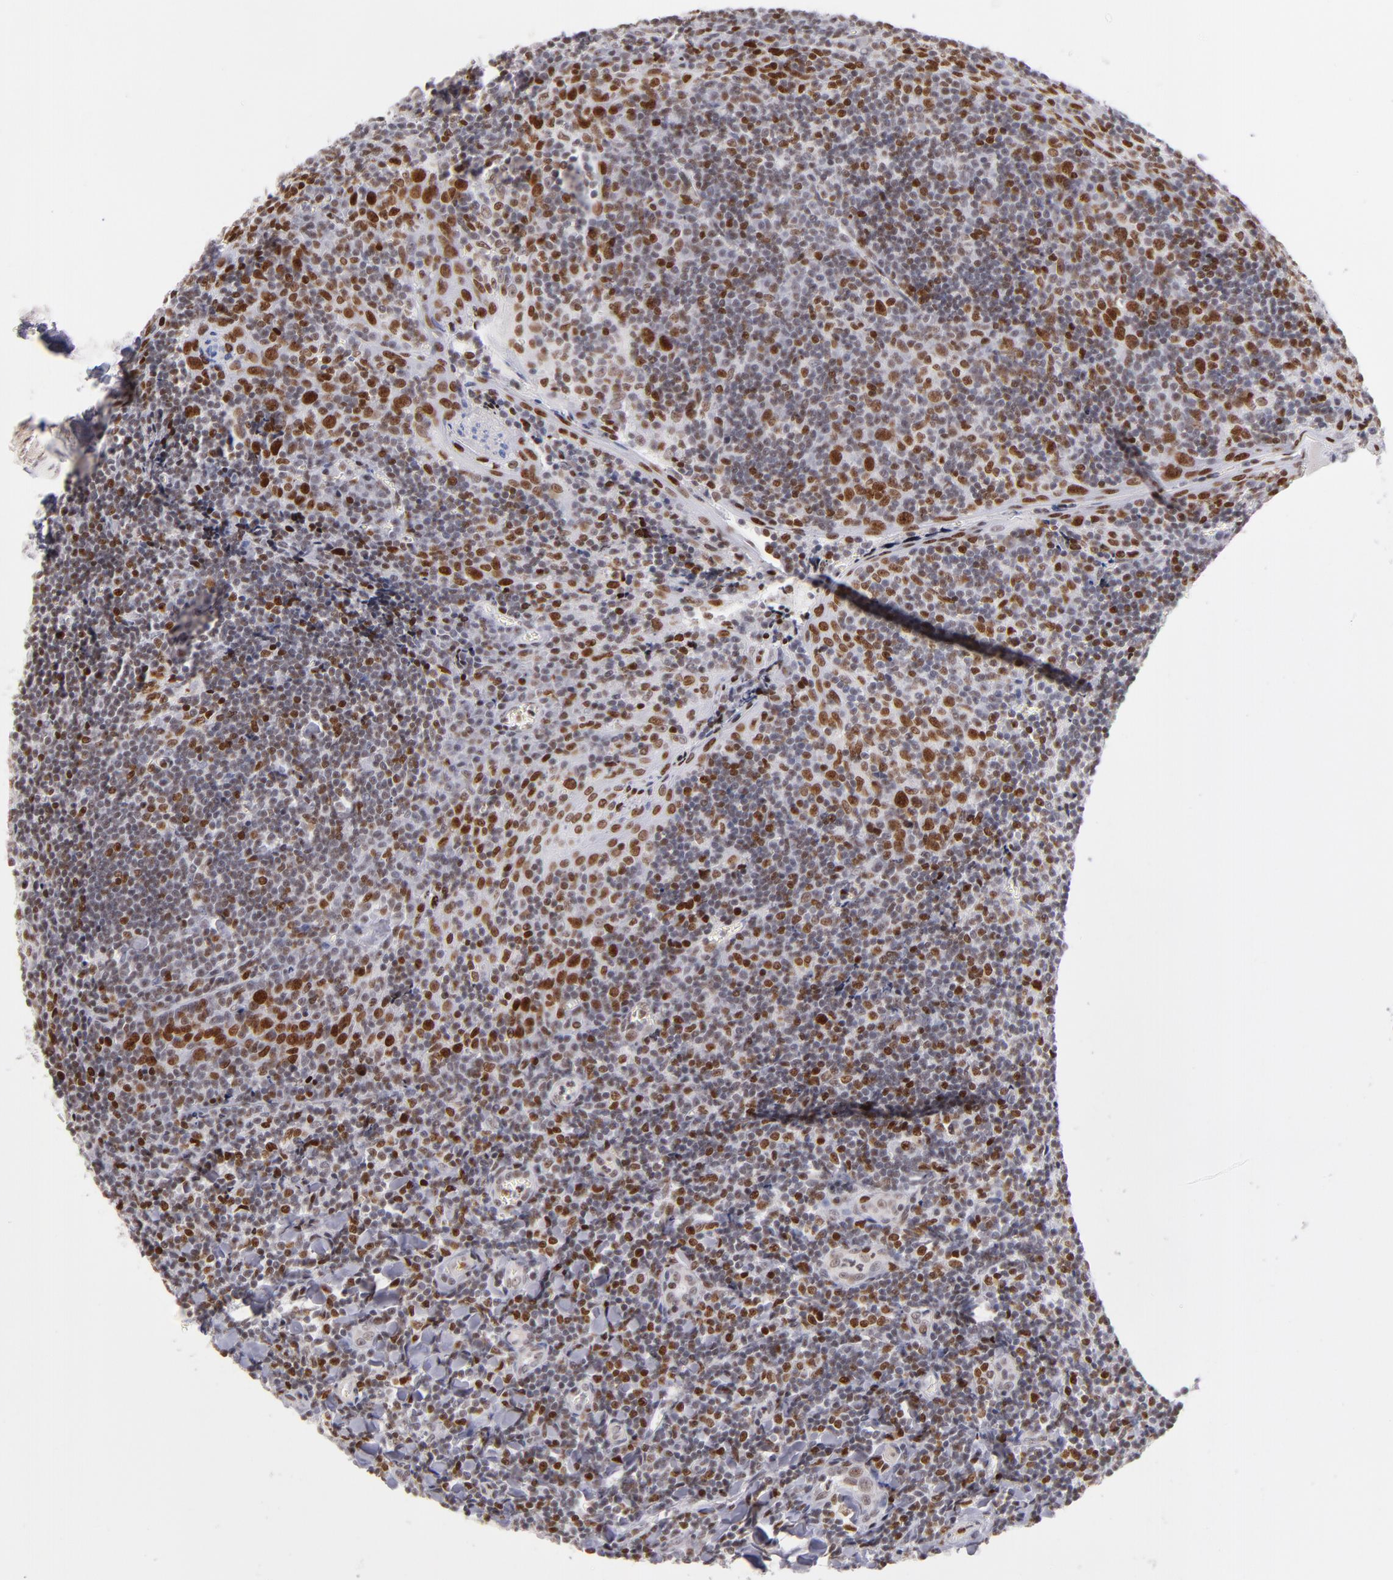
{"staining": {"intensity": "strong", "quantity": ">75%", "location": "nuclear"}, "tissue": "tonsil", "cell_type": "Germinal center cells", "image_type": "normal", "snomed": [{"axis": "morphology", "description": "Normal tissue, NOS"}, {"axis": "topography", "description": "Tonsil"}], "caption": "A high amount of strong nuclear staining is seen in approximately >75% of germinal center cells in unremarkable tonsil. (DAB (3,3'-diaminobenzidine) = brown stain, brightfield microscopy at high magnification).", "gene": "POLA1", "patient": {"sex": "male", "age": 20}}